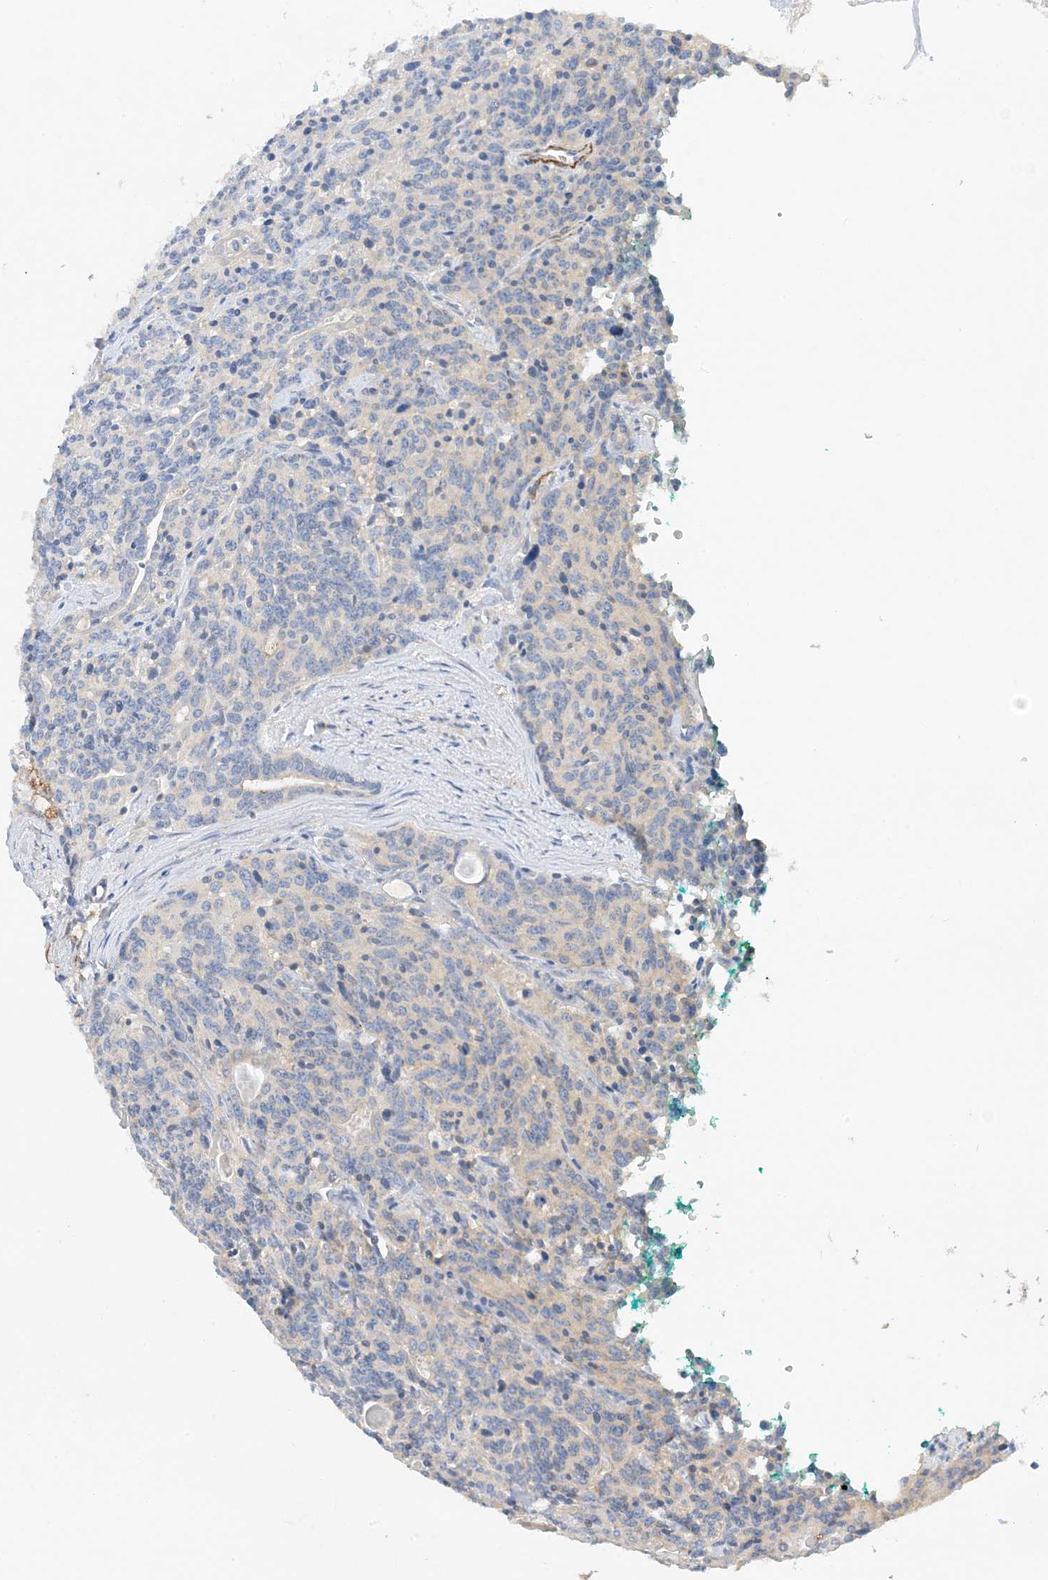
{"staining": {"intensity": "negative", "quantity": "none", "location": "none"}, "tissue": "carcinoid", "cell_type": "Tumor cells", "image_type": "cancer", "snomed": [{"axis": "morphology", "description": "Carcinoid, malignant, NOS"}, {"axis": "topography", "description": "Lung"}], "caption": "Immunohistochemistry (IHC) micrograph of human carcinoid (malignant) stained for a protein (brown), which exhibits no expression in tumor cells.", "gene": "KIFBP", "patient": {"sex": "female", "age": 46}}